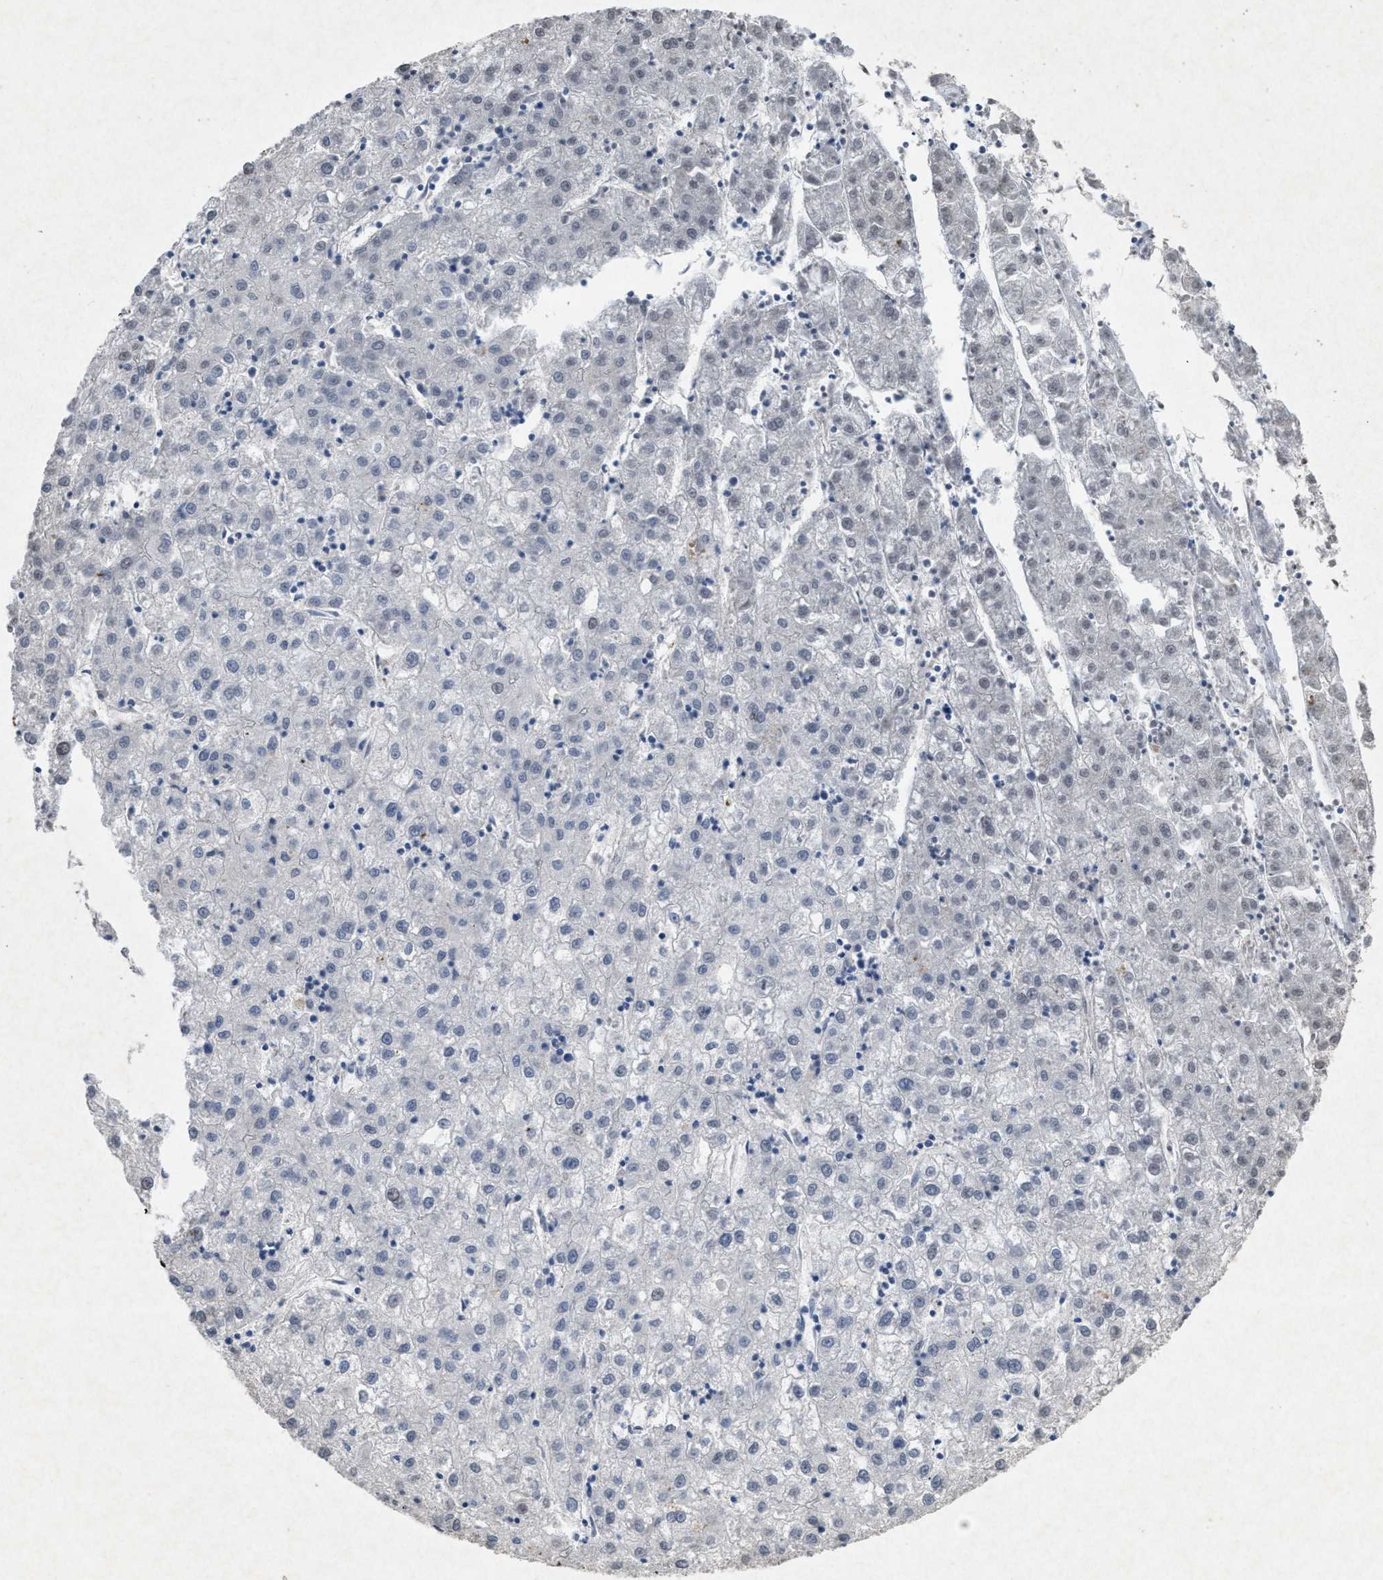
{"staining": {"intensity": "negative", "quantity": "none", "location": "none"}, "tissue": "liver cancer", "cell_type": "Tumor cells", "image_type": "cancer", "snomed": [{"axis": "morphology", "description": "Carcinoma, Hepatocellular, NOS"}, {"axis": "topography", "description": "Liver"}], "caption": "Tumor cells show no significant protein expression in liver cancer (hepatocellular carcinoma). (DAB (3,3'-diaminobenzidine) IHC with hematoxylin counter stain).", "gene": "PDGFRA", "patient": {"sex": "male", "age": 72}}